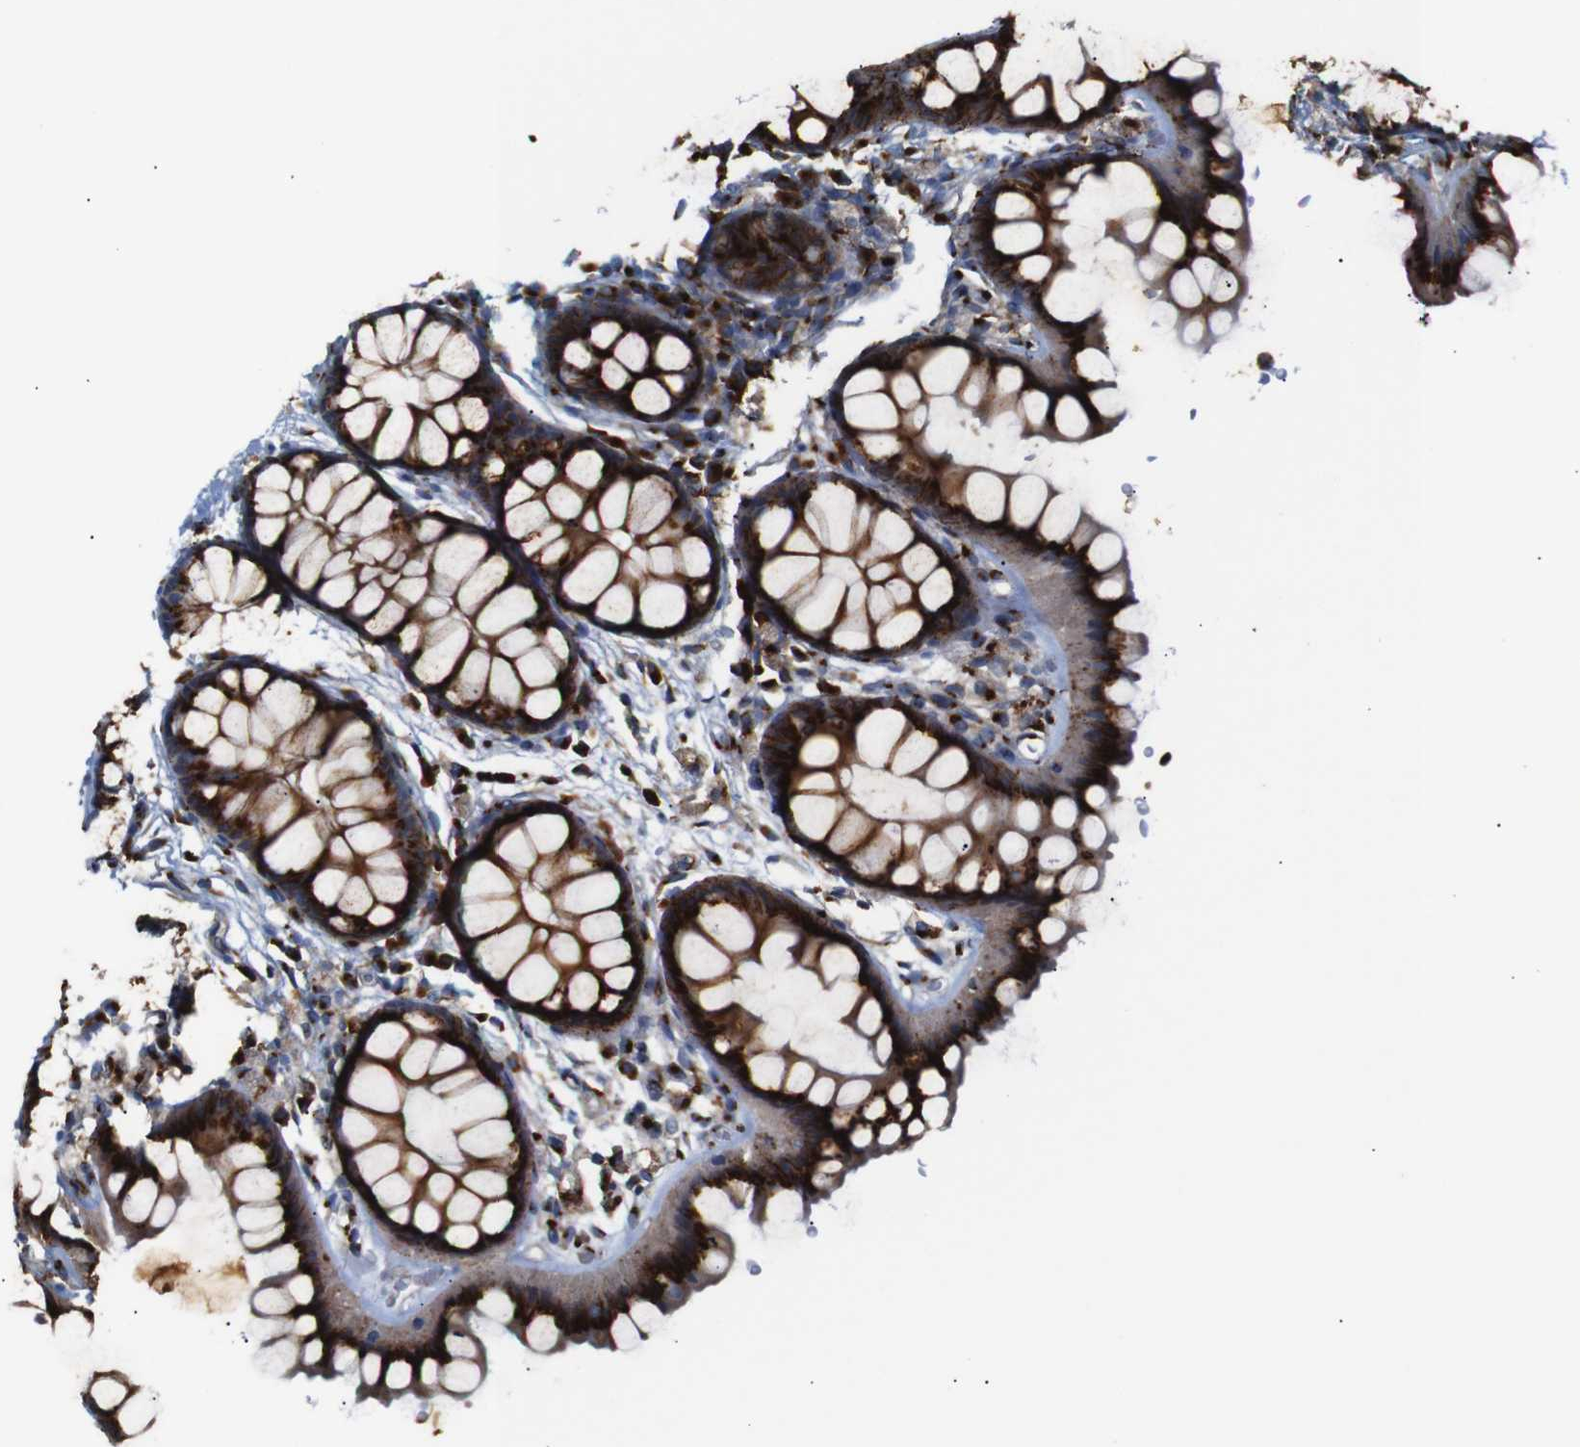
{"staining": {"intensity": "negative", "quantity": "none", "location": "none"}, "tissue": "colon", "cell_type": "Endothelial cells", "image_type": "normal", "snomed": [{"axis": "morphology", "description": "Normal tissue, NOS"}, {"axis": "topography", "description": "Colon"}], "caption": "This is an immunohistochemistry image of benign human colon. There is no positivity in endothelial cells.", "gene": "TGOLN2", "patient": {"sex": "female", "age": 55}}